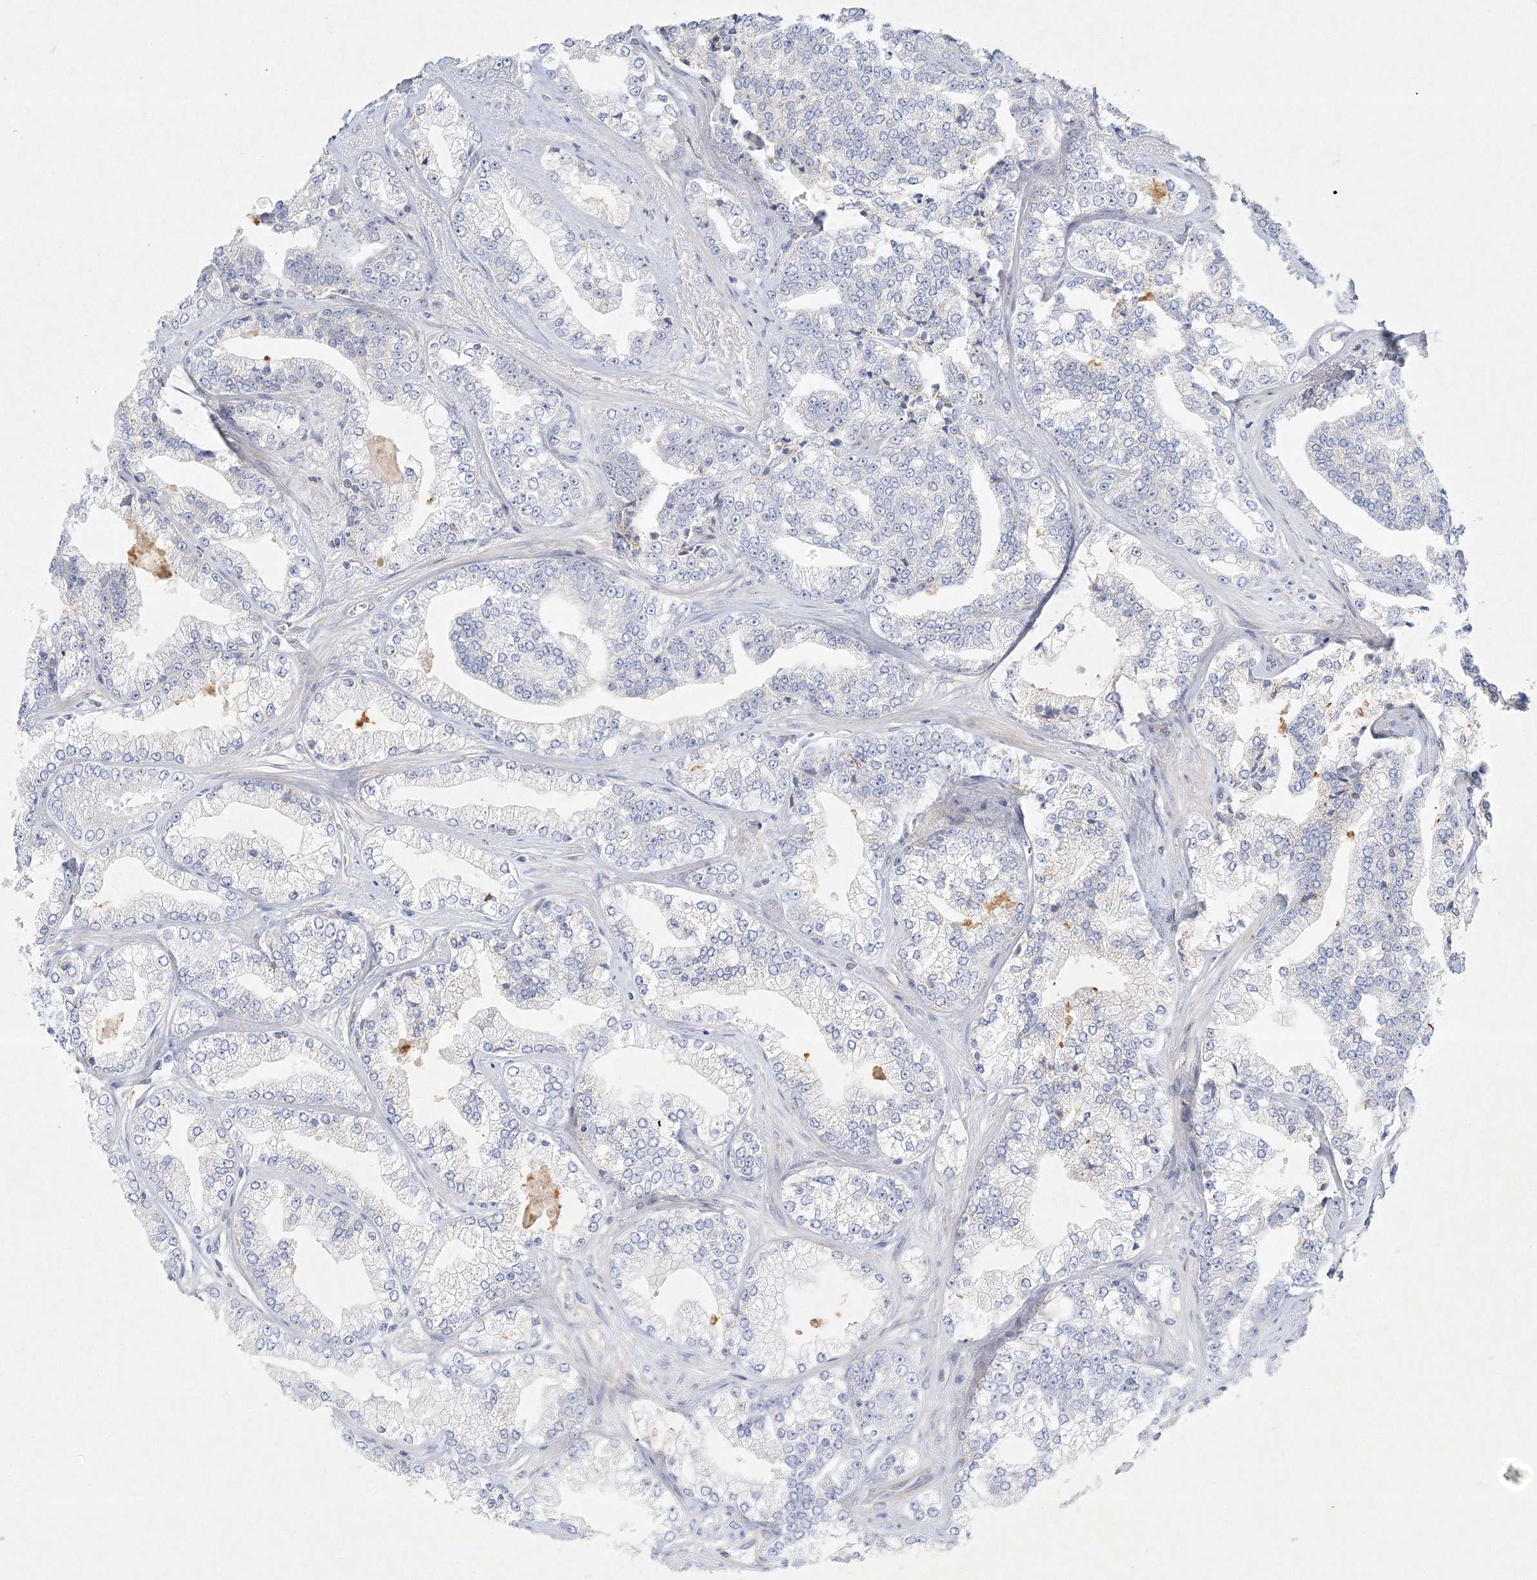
{"staining": {"intensity": "negative", "quantity": "none", "location": "none"}, "tissue": "prostate cancer", "cell_type": "Tumor cells", "image_type": "cancer", "snomed": [{"axis": "morphology", "description": "Adenocarcinoma, High grade"}, {"axis": "topography", "description": "Prostate"}], "caption": "Prostate cancer (high-grade adenocarcinoma) was stained to show a protein in brown. There is no significant positivity in tumor cells. Brightfield microscopy of immunohistochemistry stained with DAB (3,3'-diaminobenzidine) (brown) and hematoxylin (blue), captured at high magnification.", "gene": "STK11IP", "patient": {"sex": "male", "age": 71}}